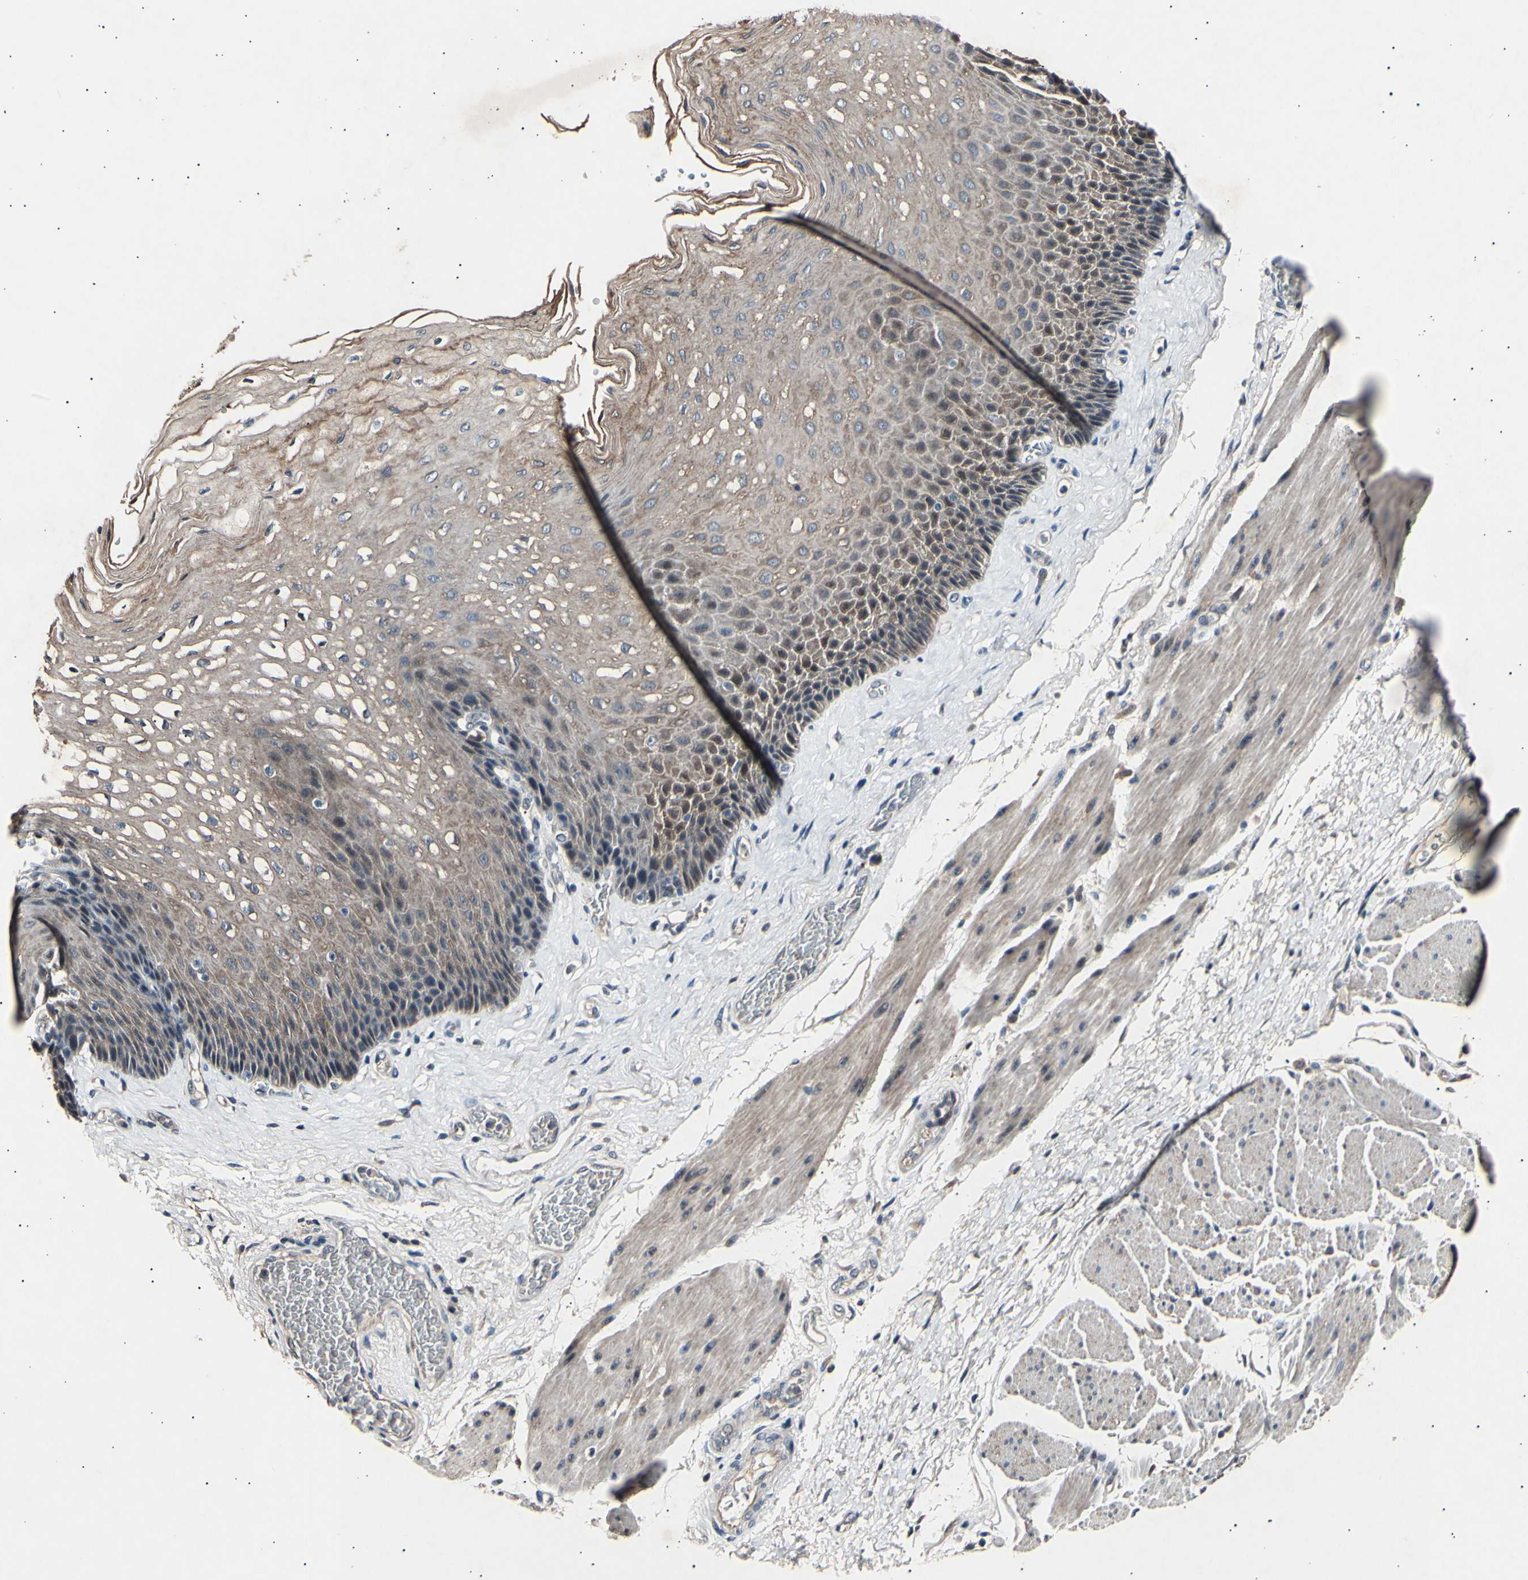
{"staining": {"intensity": "weak", "quantity": ">75%", "location": "cytoplasmic/membranous"}, "tissue": "esophagus", "cell_type": "Squamous epithelial cells", "image_type": "normal", "snomed": [{"axis": "morphology", "description": "Normal tissue, NOS"}, {"axis": "topography", "description": "Esophagus"}], "caption": "The immunohistochemical stain shows weak cytoplasmic/membranous staining in squamous epithelial cells of normal esophagus.", "gene": "ADCY3", "patient": {"sex": "female", "age": 72}}